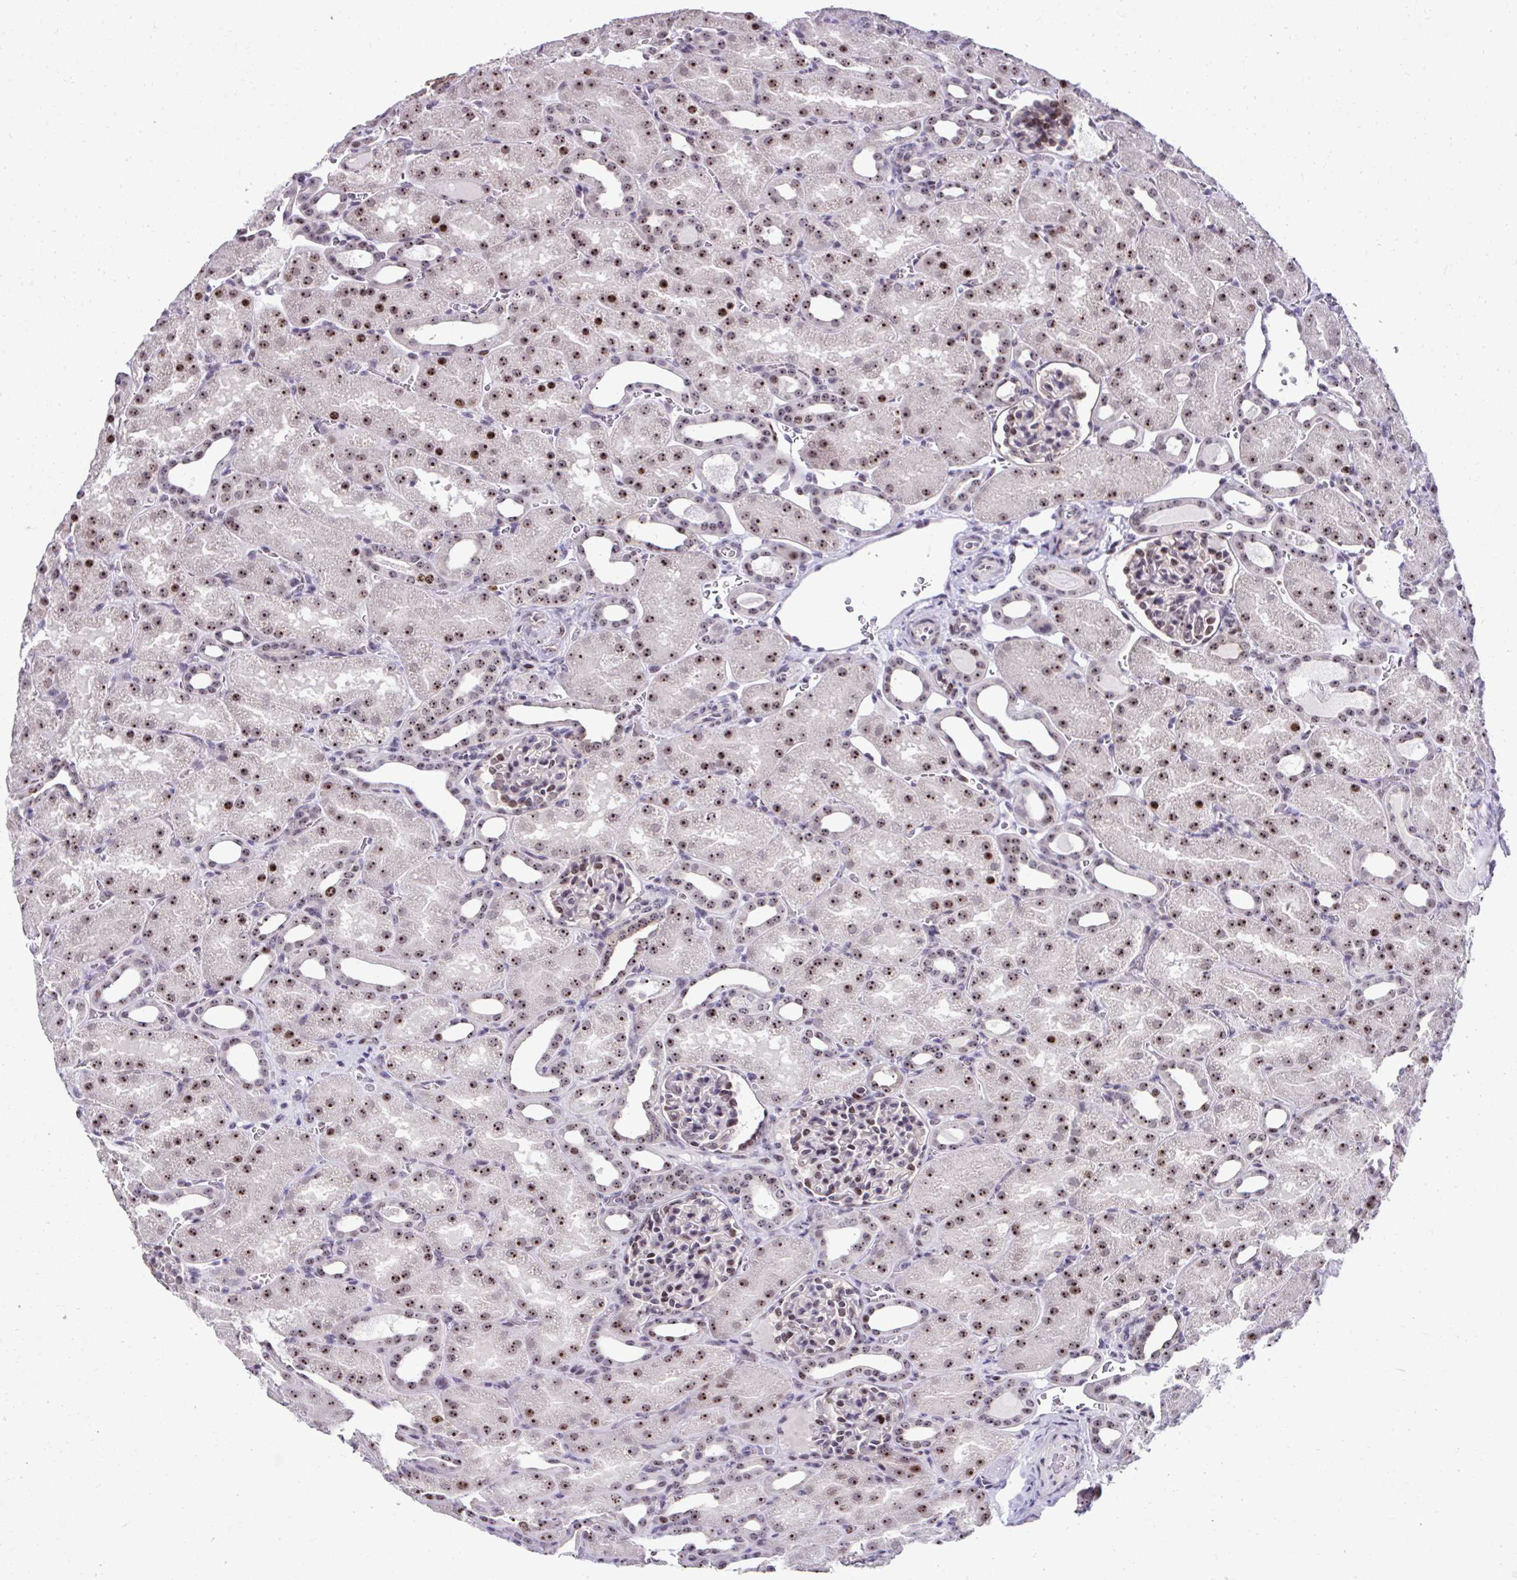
{"staining": {"intensity": "moderate", "quantity": "<25%", "location": "nuclear"}, "tissue": "kidney", "cell_type": "Cells in glomeruli", "image_type": "normal", "snomed": [{"axis": "morphology", "description": "Normal tissue, NOS"}, {"axis": "topography", "description": "Kidney"}], "caption": "Normal kidney exhibits moderate nuclear staining in approximately <25% of cells in glomeruli The protein of interest is stained brown, and the nuclei are stained in blue (DAB IHC with brightfield microscopy, high magnification)..", "gene": "CEP72", "patient": {"sex": "male", "age": 2}}